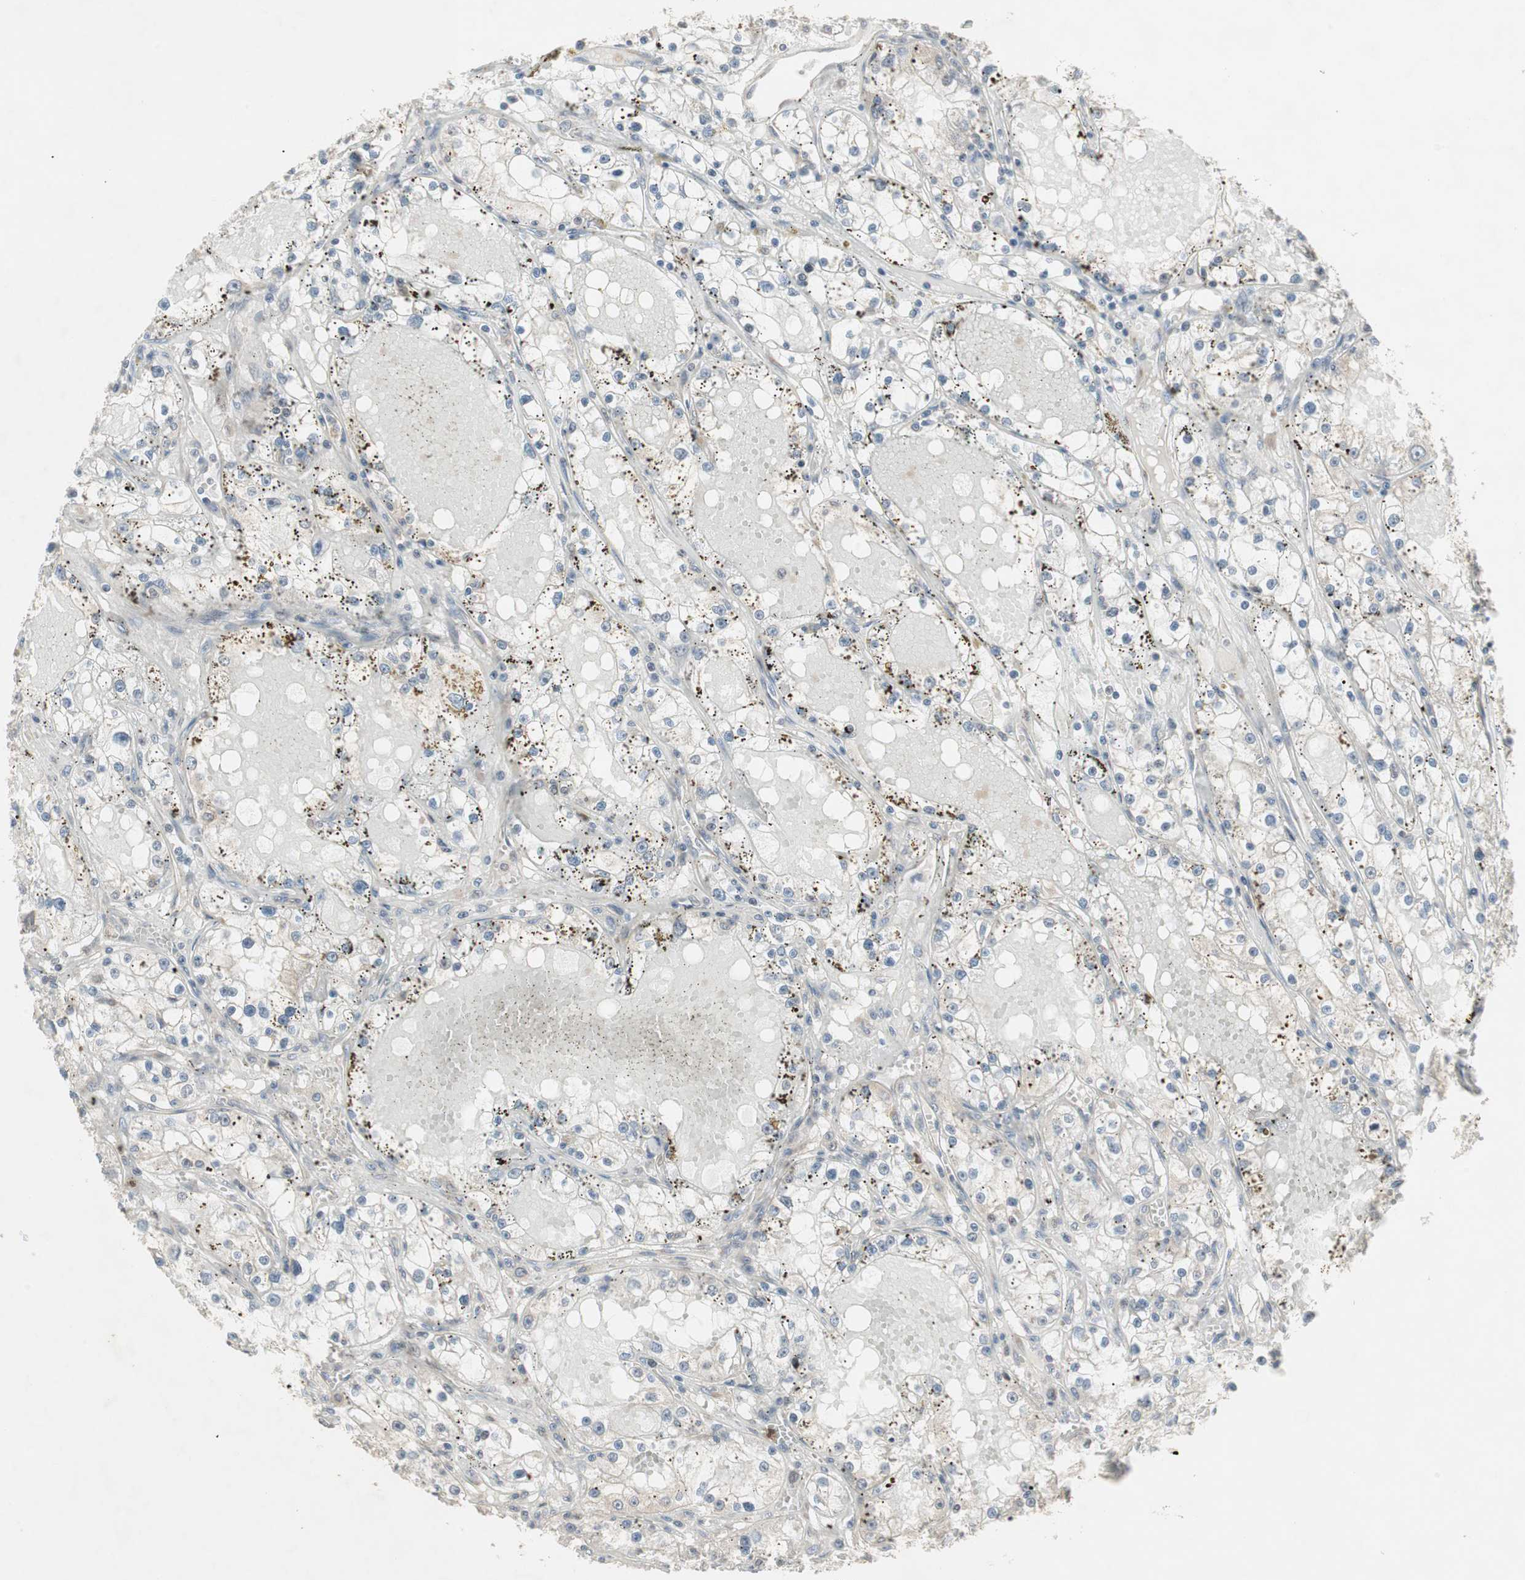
{"staining": {"intensity": "negative", "quantity": "none", "location": "none"}, "tissue": "renal cancer", "cell_type": "Tumor cells", "image_type": "cancer", "snomed": [{"axis": "morphology", "description": "Adenocarcinoma, NOS"}, {"axis": "topography", "description": "Kidney"}], "caption": "Human renal adenocarcinoma stained for a protein using IHC exhibits no expression in tumor cells.", "gene": "SNX4", "patient": {"sex": "male", "age": 56}}